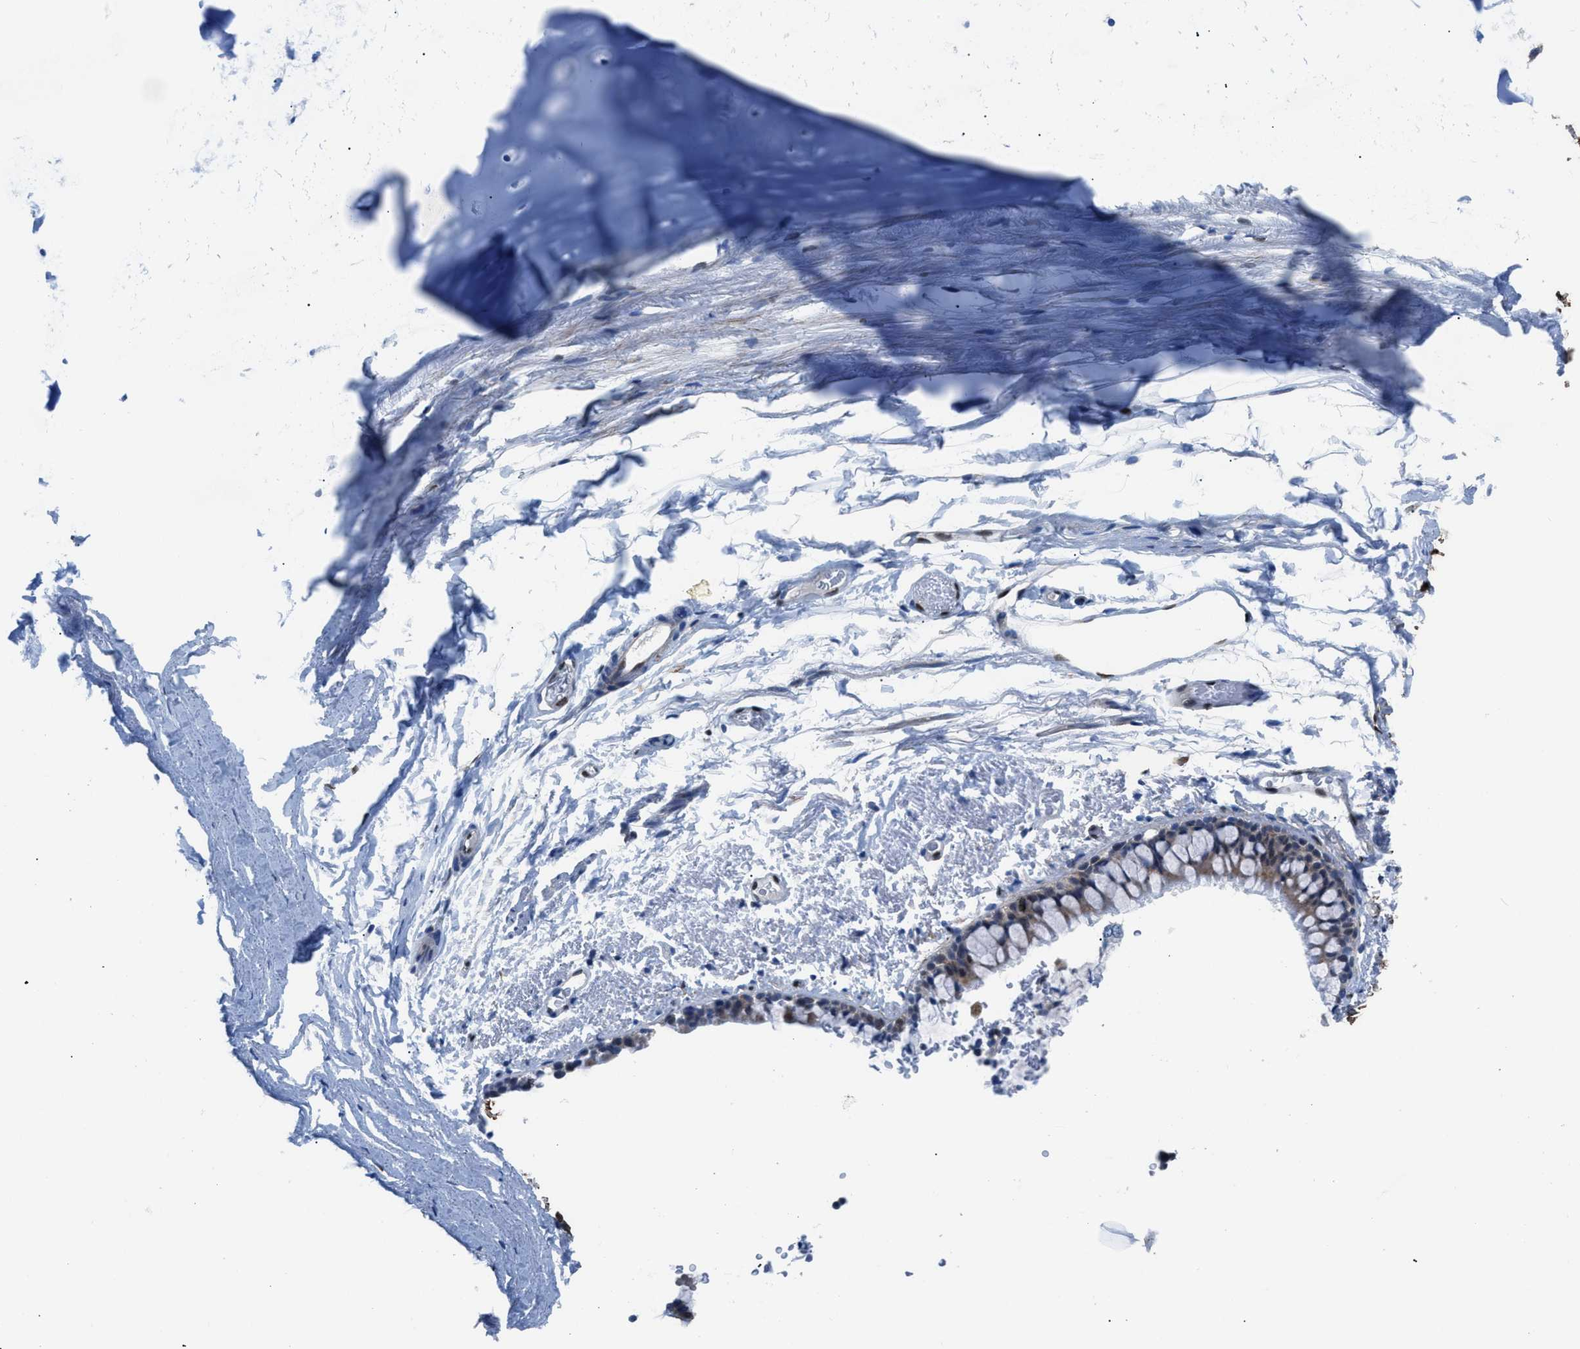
{"staining": {"intensity": "negative", "quantity": "none", "location": "none"}, "tissue": "adipose tissue", "cell_type": "Adipocytes", "image_type": "normal", "snomed": [{"axis": "morphology", "description": "Normal tissue, NOS"}, {"axis": "topography", "description": "Bronchus"}], "caption": "DAB immunohistochemical staining of unremarkable adipose tissue exhibits no significant expression in adipocytes. Brightfield microscopy of immunohistochemistry (IHC) stained with DAB (brown) and hematoxylin (blue), captured at high magnification.", "gene": "LMO2", "patient": {"sex": "female", "age": 73}}